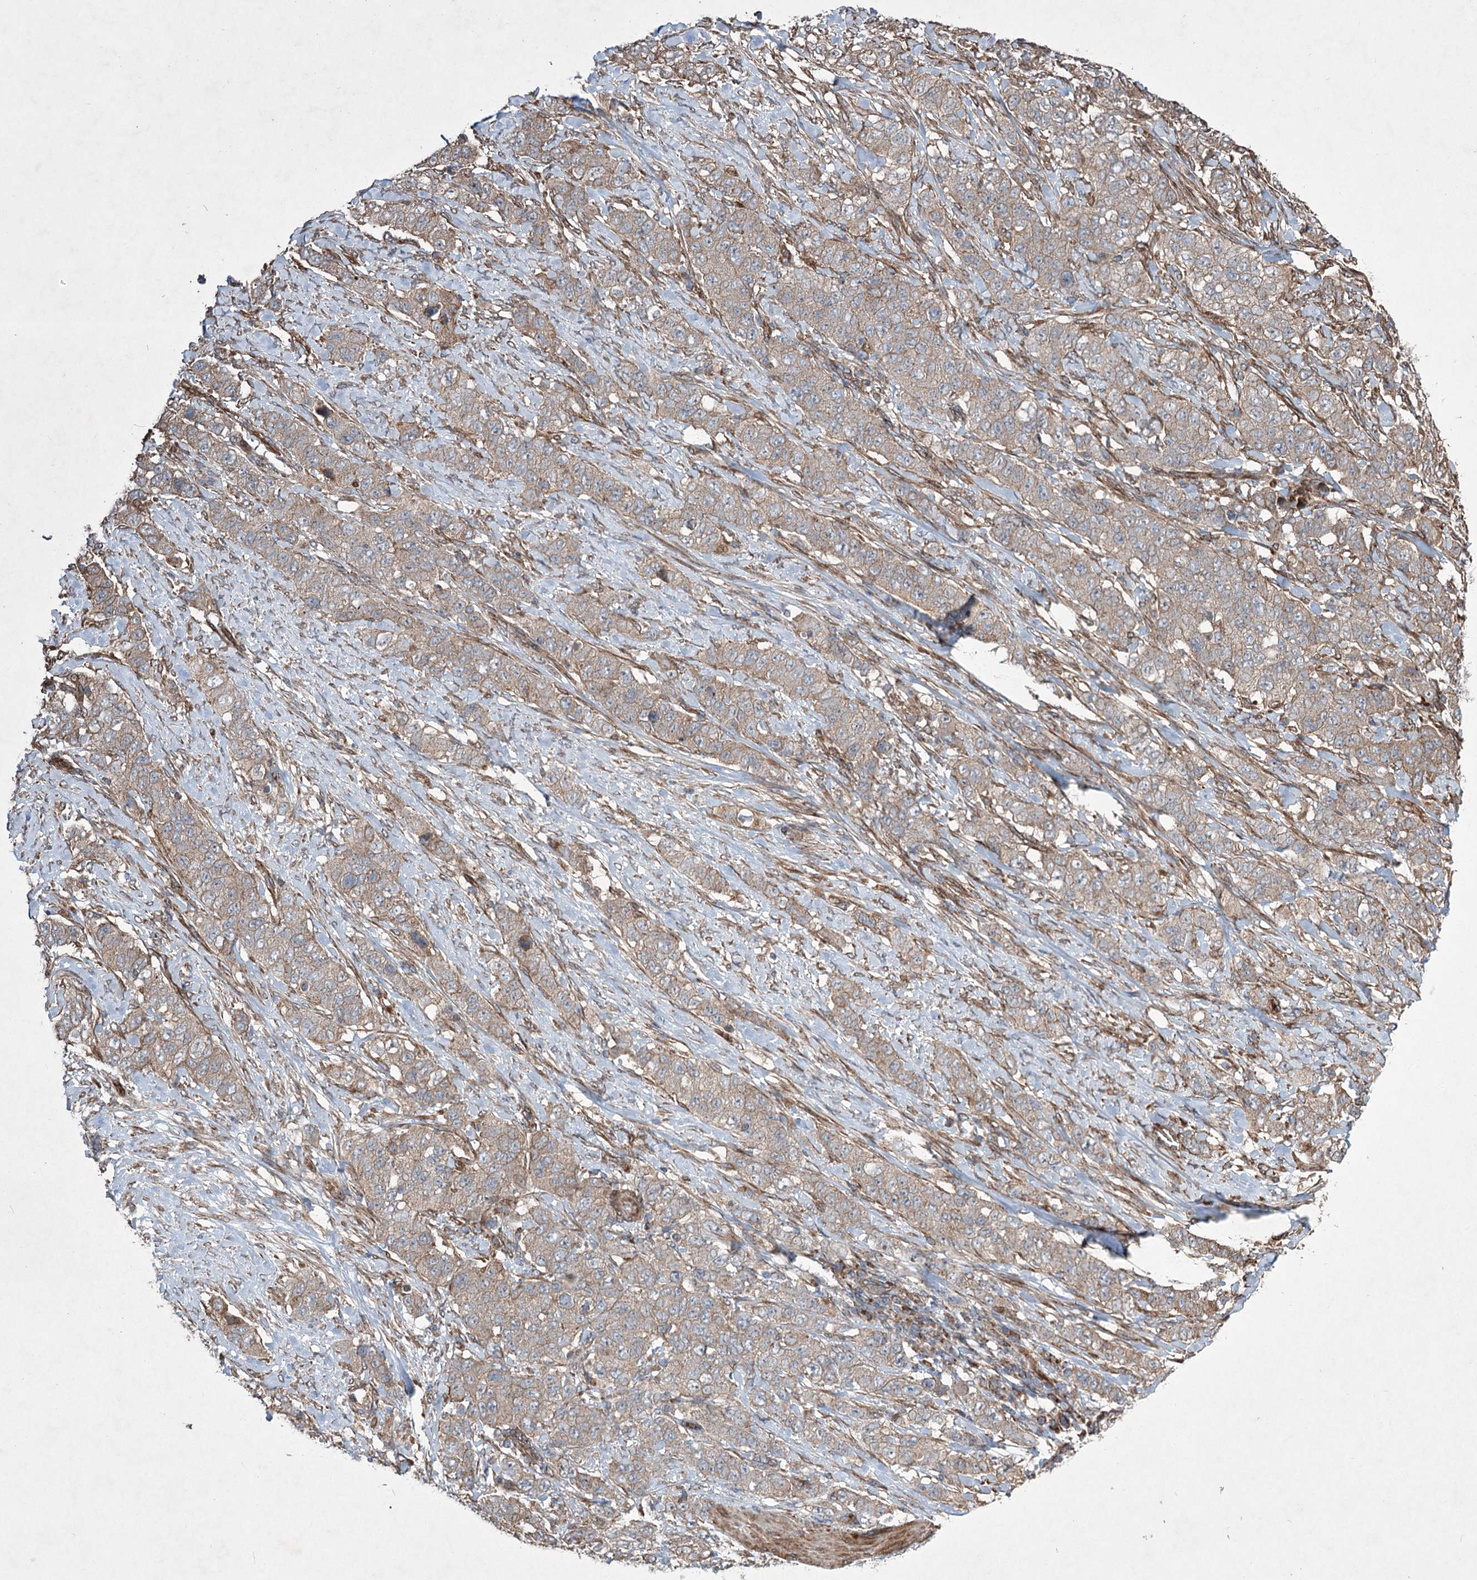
{"staining": {"intensity": "weak", "quantity": ">75%", "location": "cytoplasmic/membranous"}, "tissue": "stomach cancer", "cell_type": "Tumor cells", "image_type": "cancer", "snomed": [{"axis": "morphology", "description": "Adenocarcinoma, NOS"}, {"axis": "topography", "description": "Stomach"}], "caption": "Immunohistochemistry of human stomach cancer shows low levels of weak cytoplasmic/membranous staining in about >75% of tumor cells.", "gene": "SERINC5", "patient": {"sex": "male", "age": 48}}